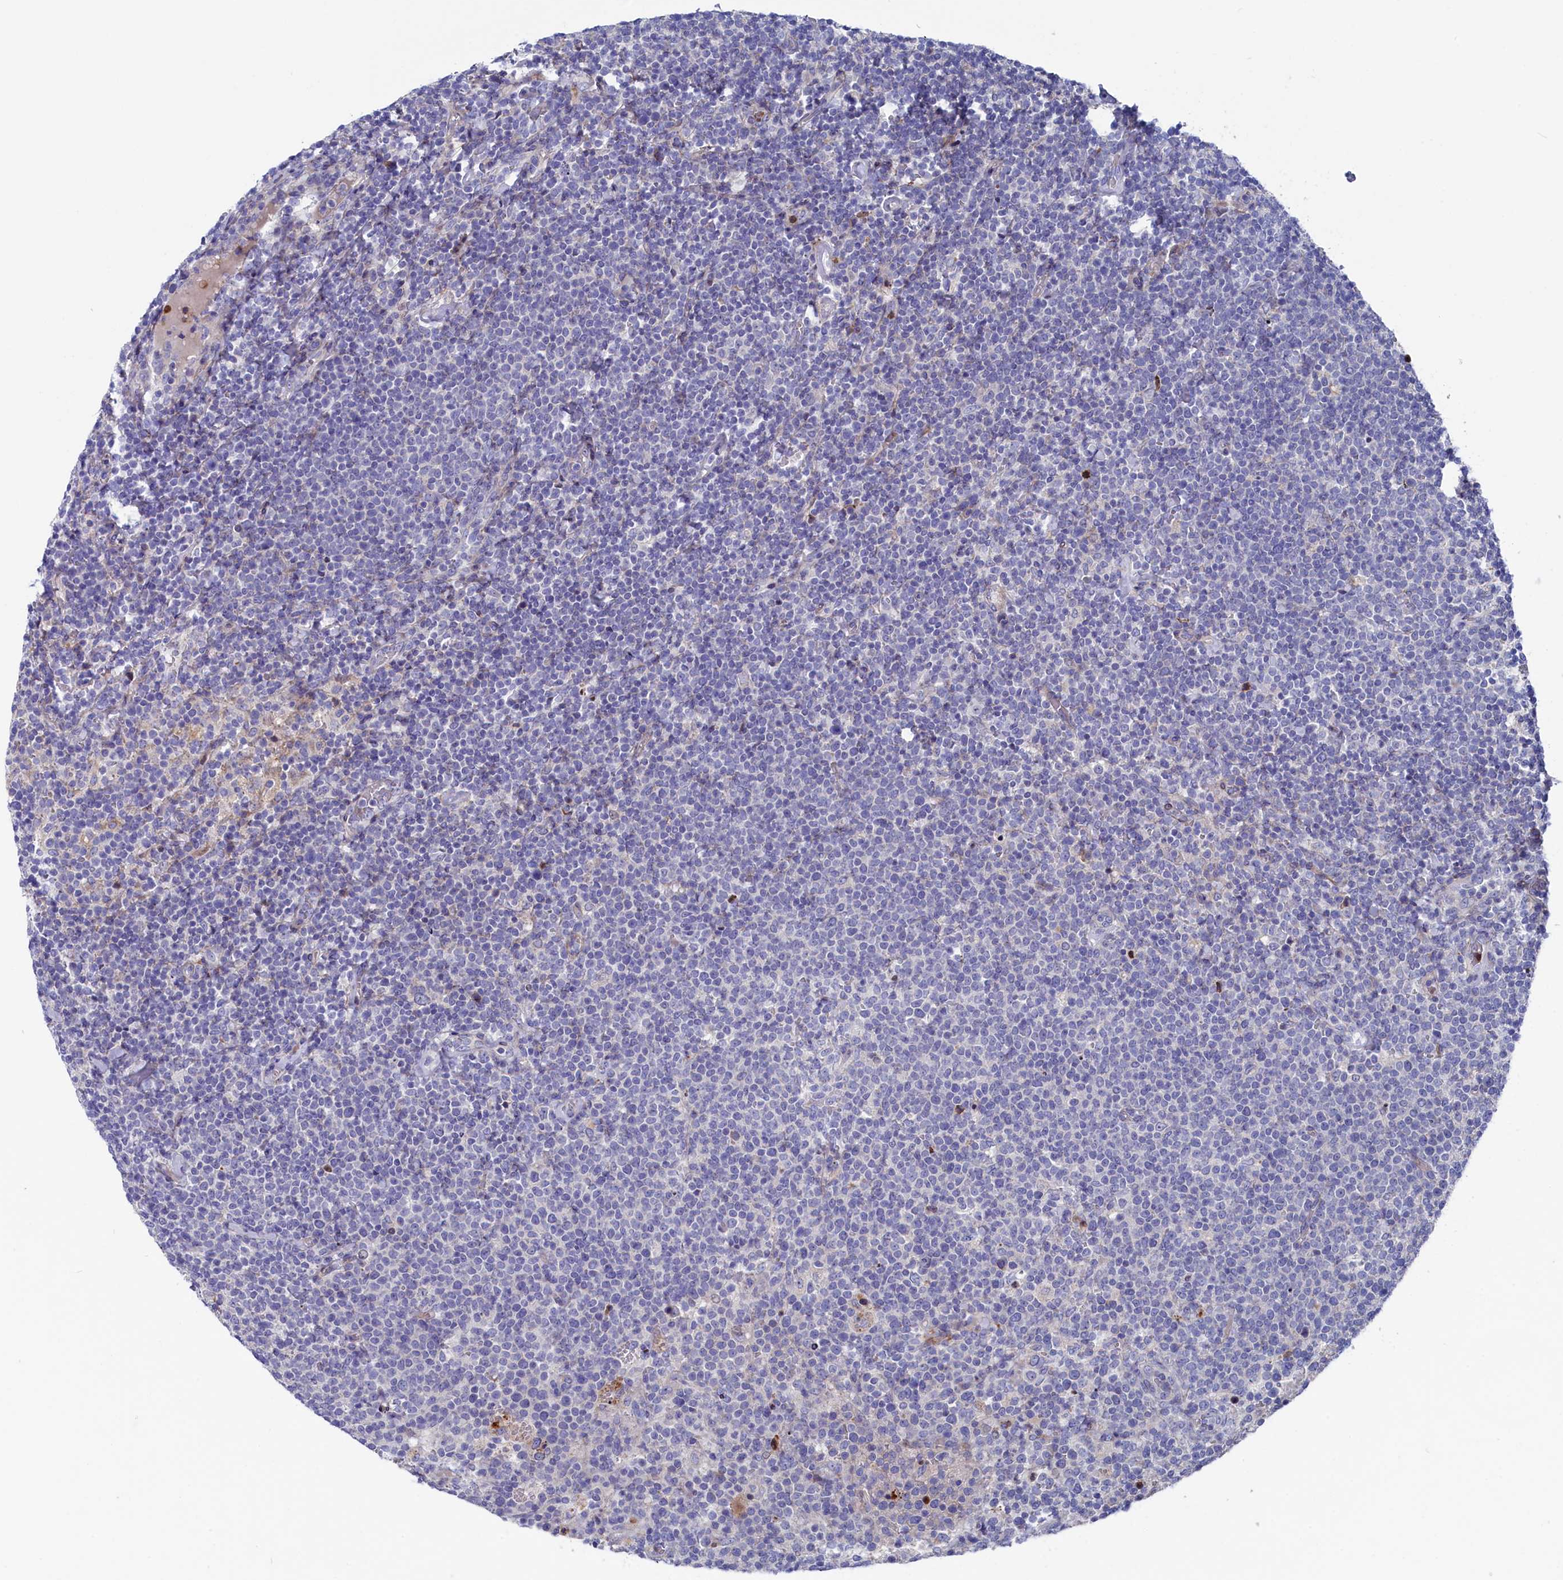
{"staining": {"intensity": "negative", "quantity": "none", "location": "none"}, "tissue": "lymphoma", "cell_type": "Tumor cells", "image_type": "cancer", "snomed": [{"axis": "morphology", "description": "Malignant lymphoma, non-Hodgkin's type, High grade"}, {"axis": "topography", "description": "Lymph node"}], "caption": "There is no significant staining in tumor cells of malignant lymphoma, non-Hodgkin's type (high-grade).", "gene": "NUDT7", "patient": {"sex": "male", "age": 61}}